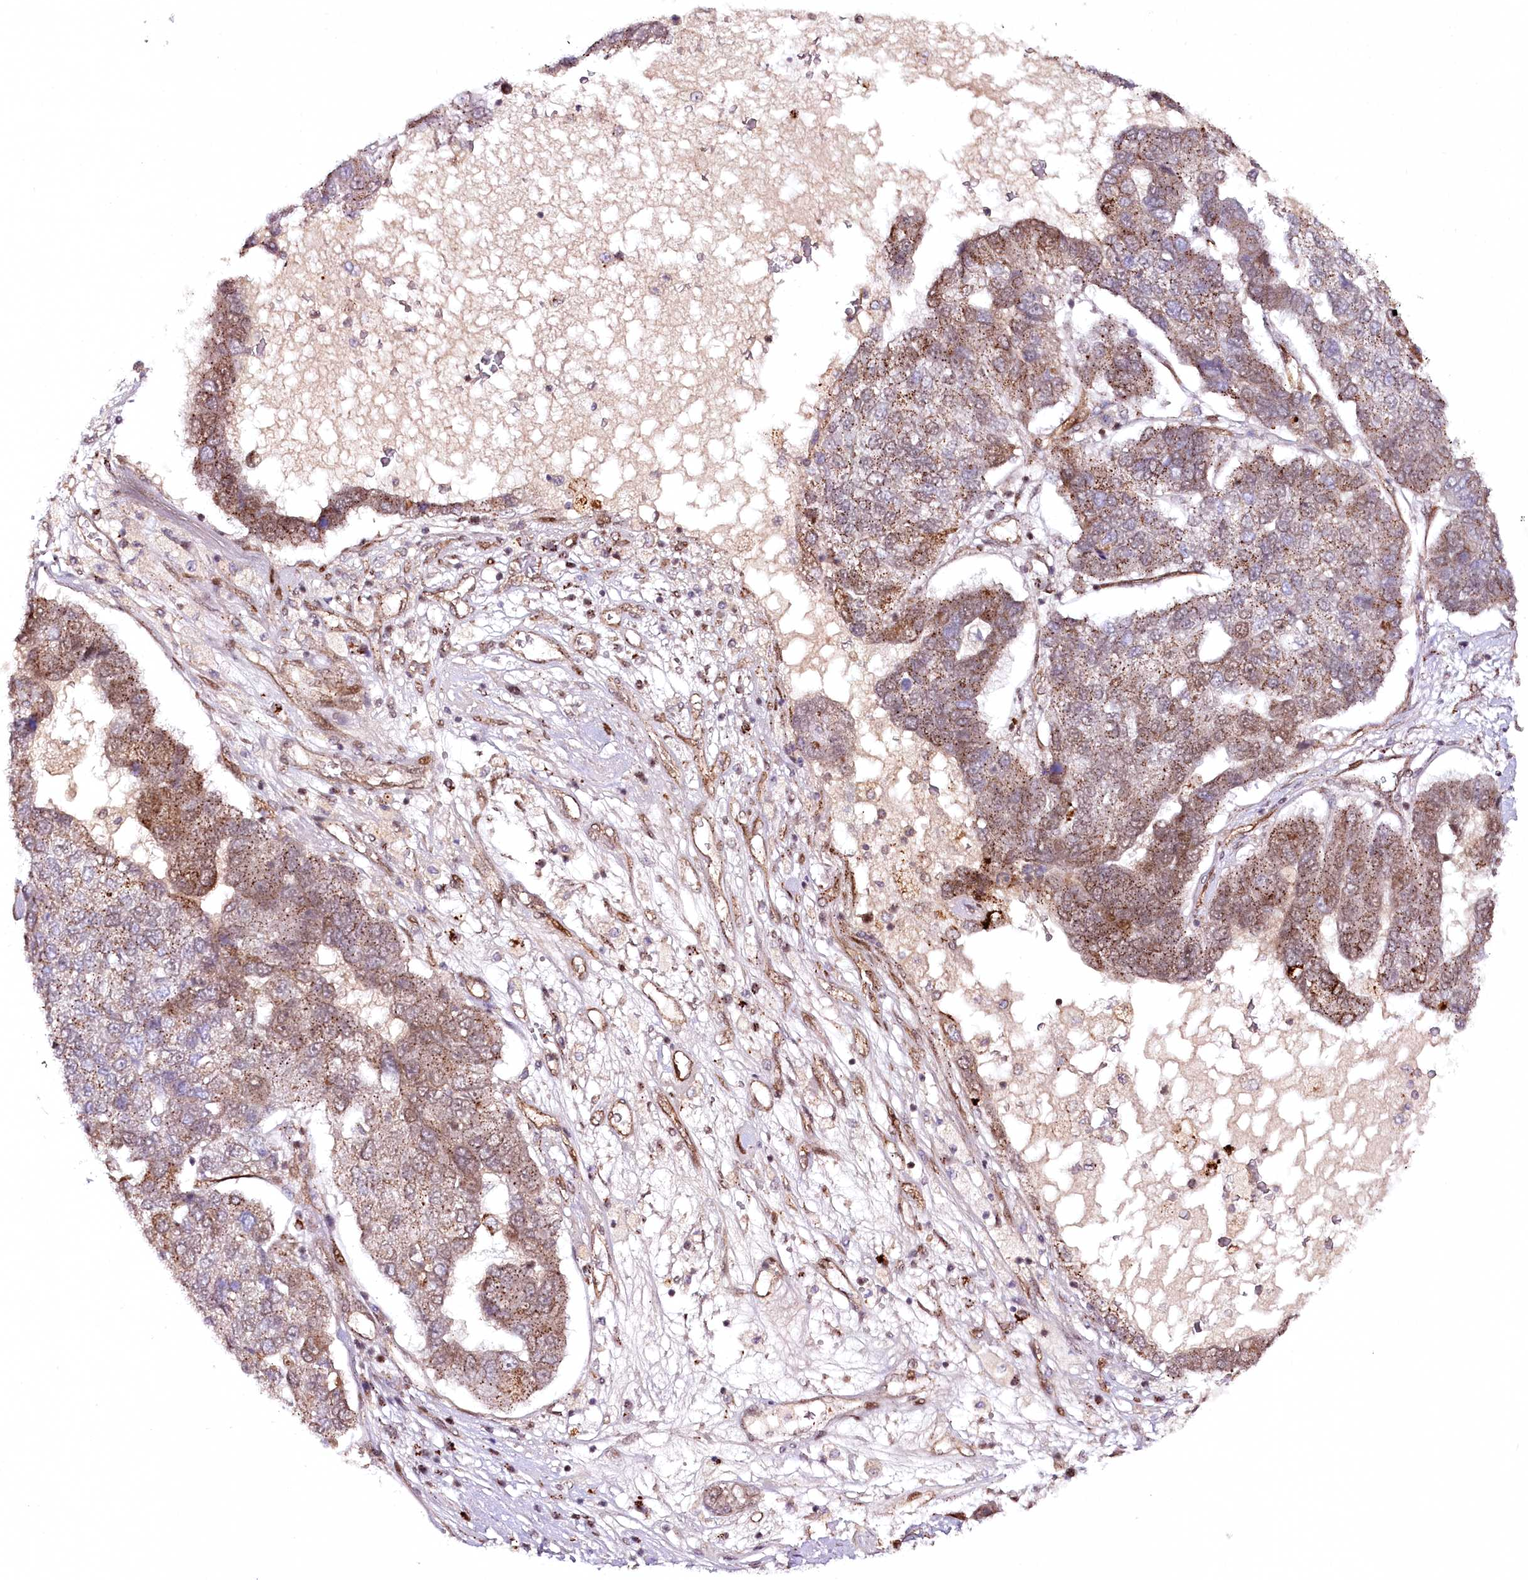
{"staining": {"intensity": "weak", "quantity": ">75%", "location": "cytoplasmic/membranous"}, "tissue": "pancreatic cancer", "cell_type": "Tumor cells", "image_type": "cancer", "snomed": [{"axis": "morphology", "description": "Adenocarcinoma, NOS"}, {"axis": "topography", "description": "Pancreas"}], "caption": "High-power microscopy captured an IHC image of pancreatic cancer (adenocarcinoma), revealing weak cytoplasmic/membranous expression in approximately >75% of tumor cells.", "gene": "COPG1", "patient": {"sex": "female", "age": 61}}